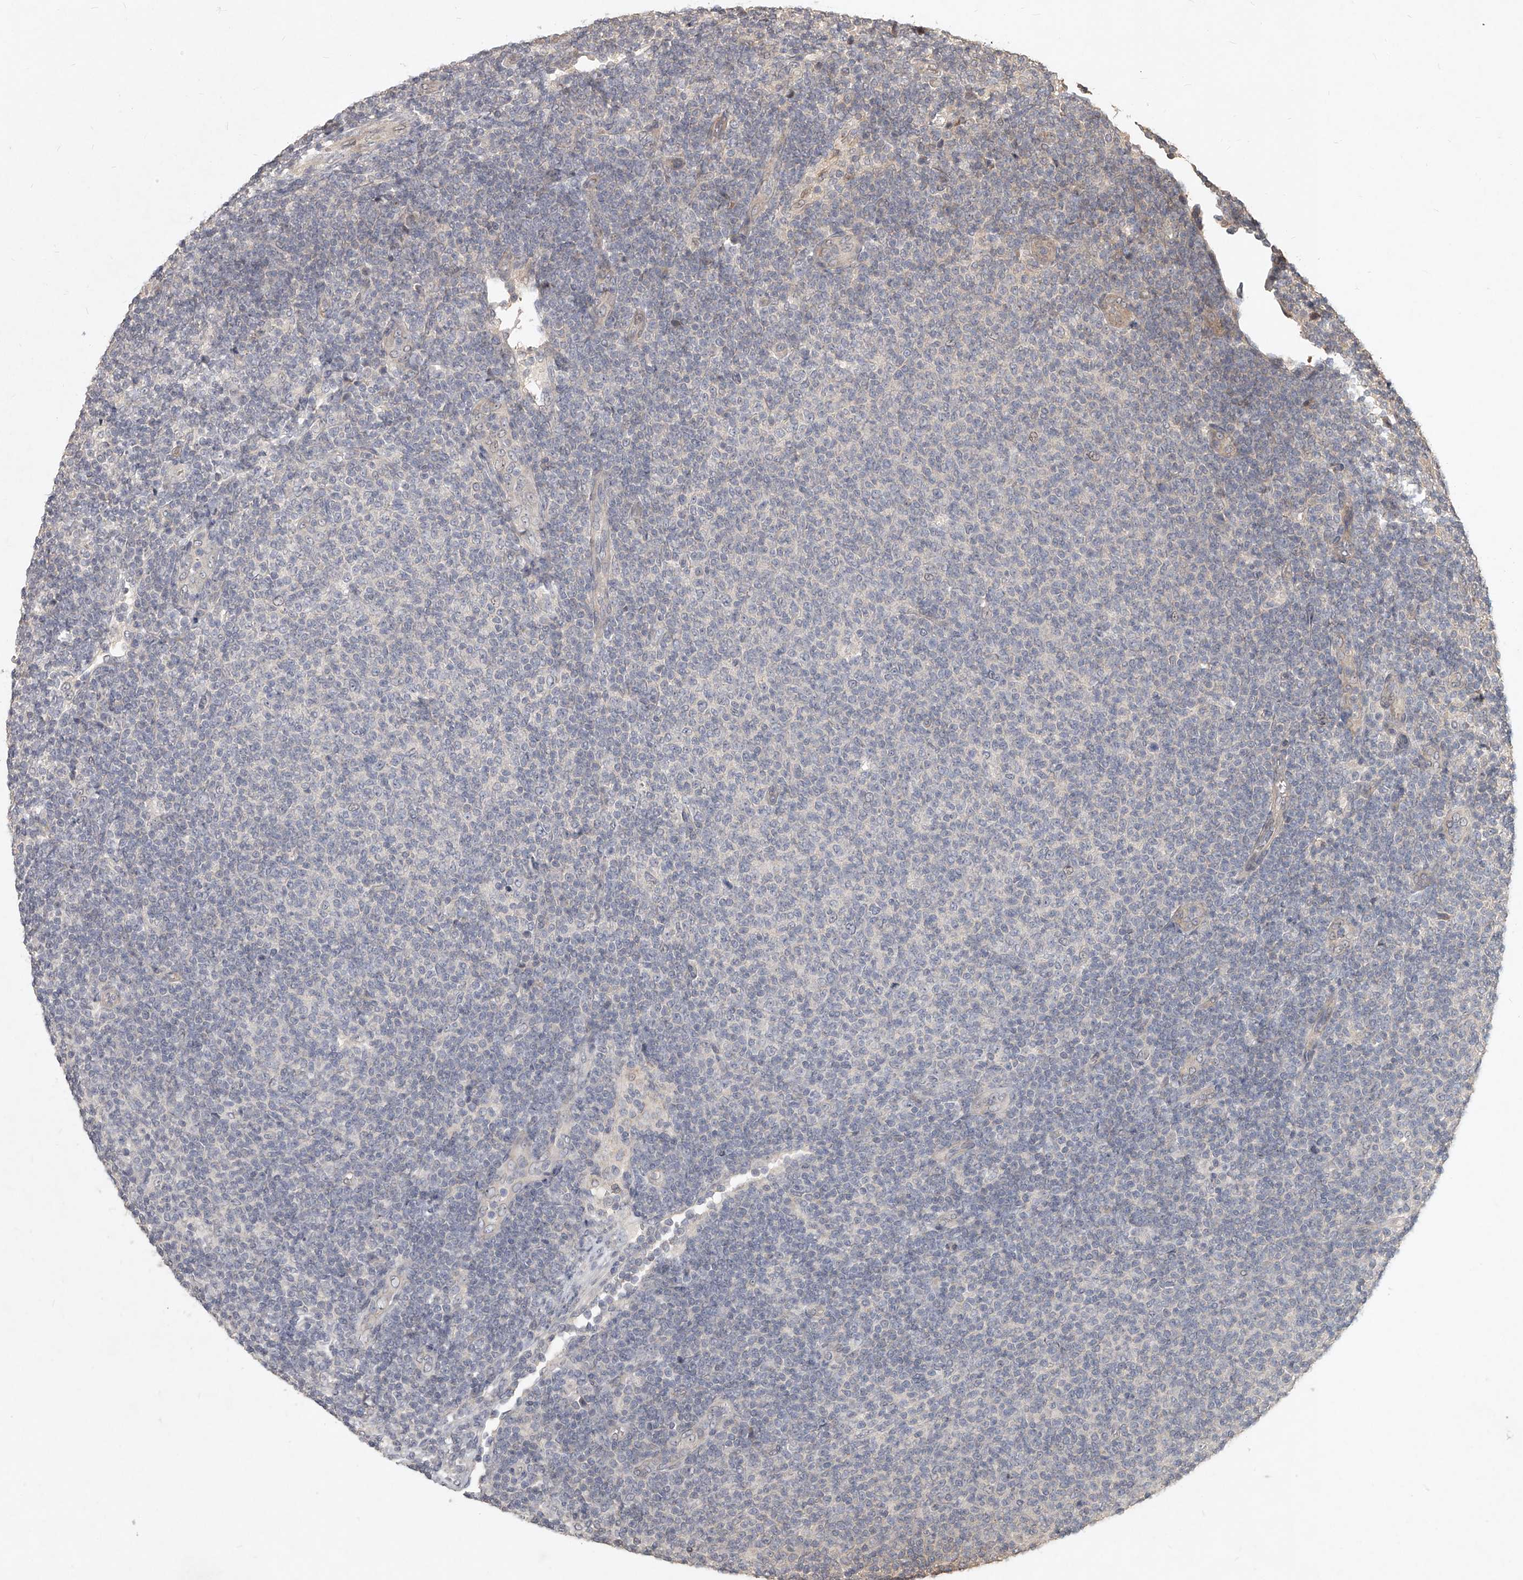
{"staining": {"intensity": "negative", "quantity": "none", "location": "none"}, "tissue": "lymphoma", "cell_type": "Tumor cells", "image_type": "cancer", "snomed": [{"axis": "morphology", "description": "Malignant lymphoma, non-Hodgkin's type, Low grade"}, {"axis": "topography", "description": "Lymph node"}], "caption": "Tumor cells are negative for brown protein staining in lymphoma.", "gene": "SLC37A1", "patient": {"sex": "male", "age": 66}}